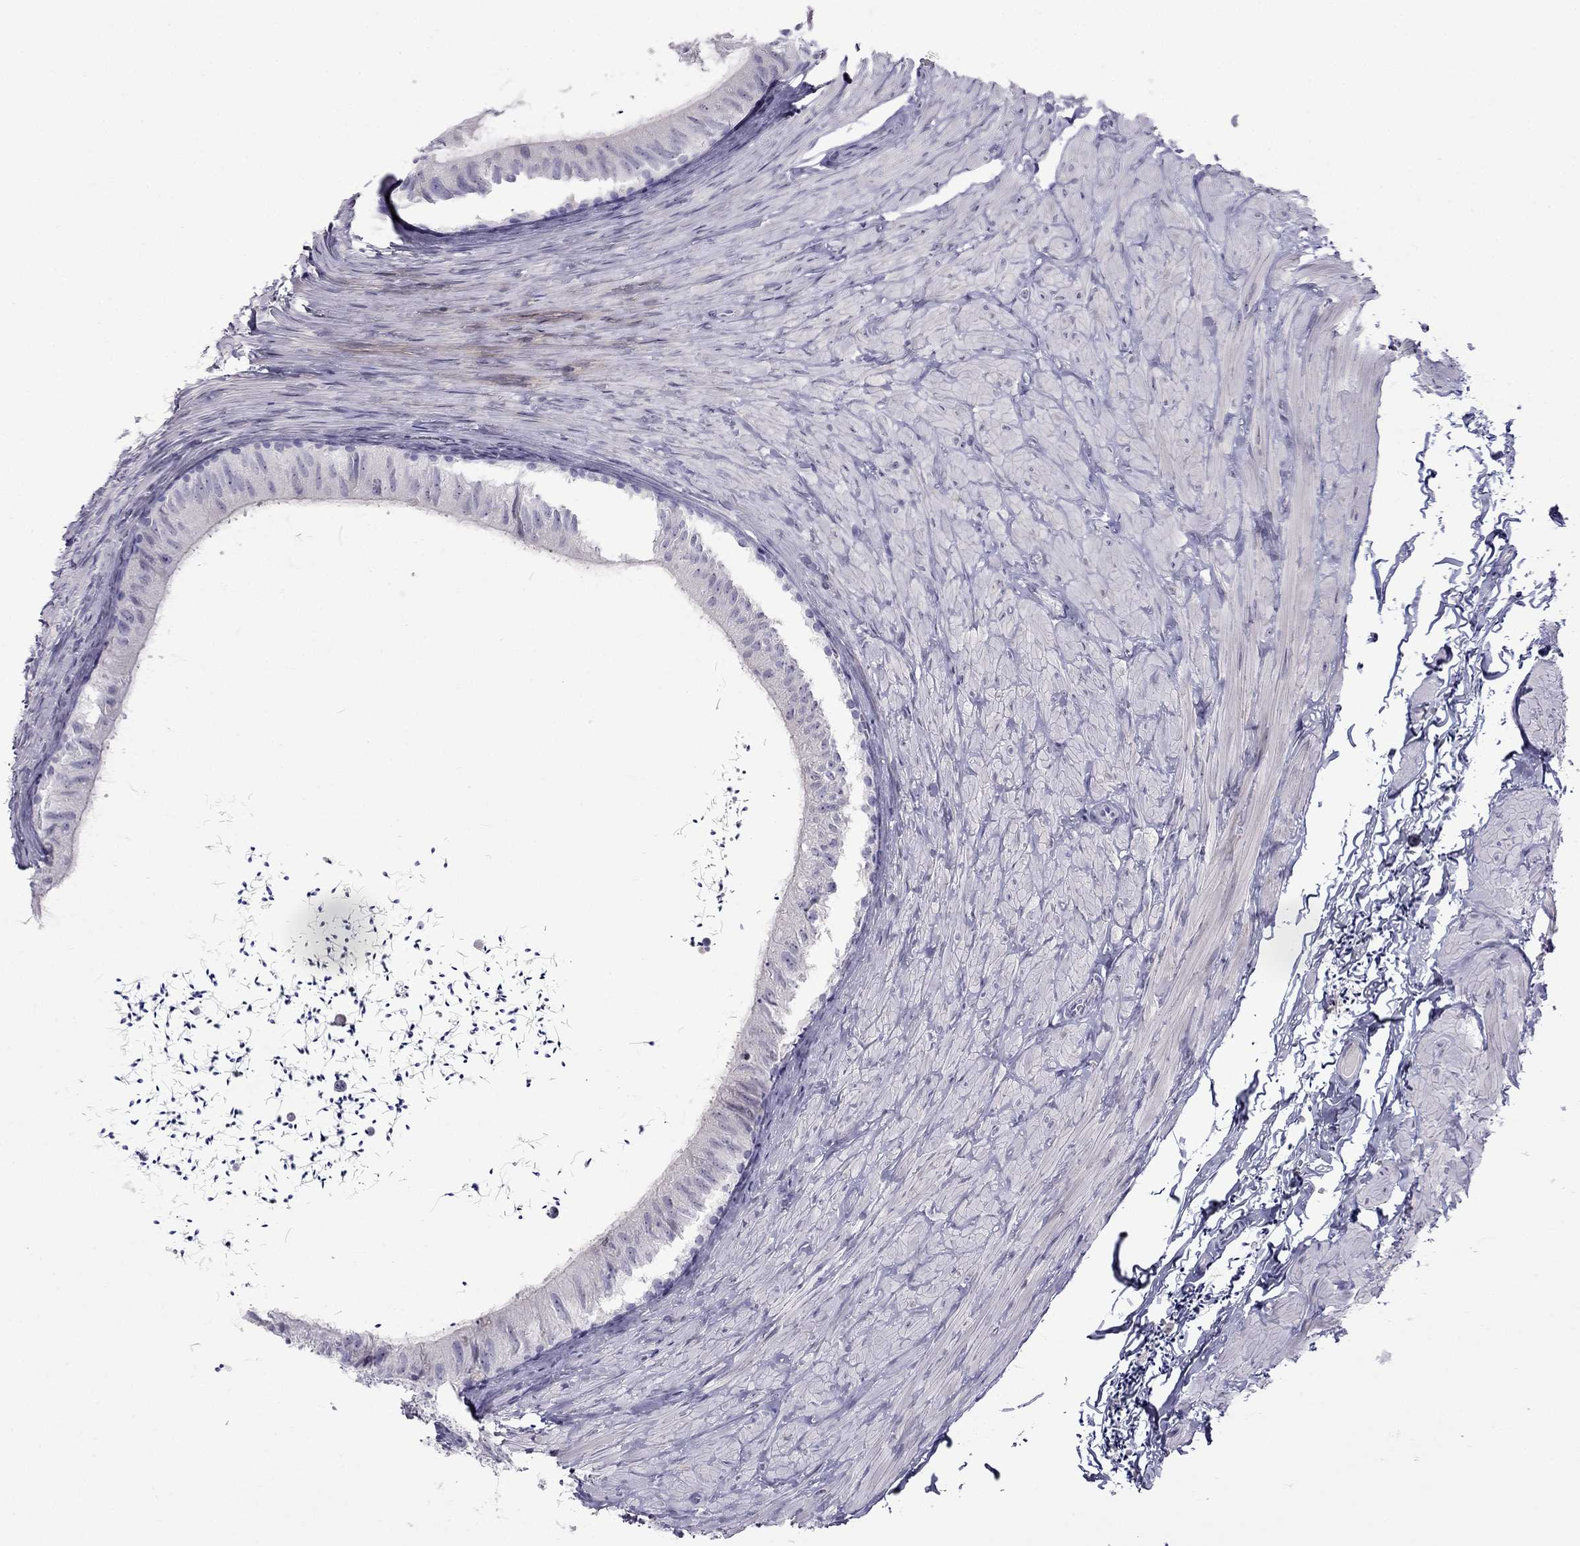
{"staining": {"intensity": "negative", "quantity": "none", "location": "none"}, "tissue": "epididymis", "cell_type": "Glandular cells", "image_type": "normal", "snomed": [{"axis": "morphology", "description": "Normal tissue, NOS"}, {"axis": "topography", "description": "Epididymis"}], "caption": "High power microscopy image of an immunohistochemistry (IHC) photomicrograph of unremarkable epididymis, revealing no significant staining in glandular cells. (Brightfield microscopy of DAB immunohistochemistry at high magnification).", "gene": "ERC2", "patient": {"sex": "male", "age": 32}}